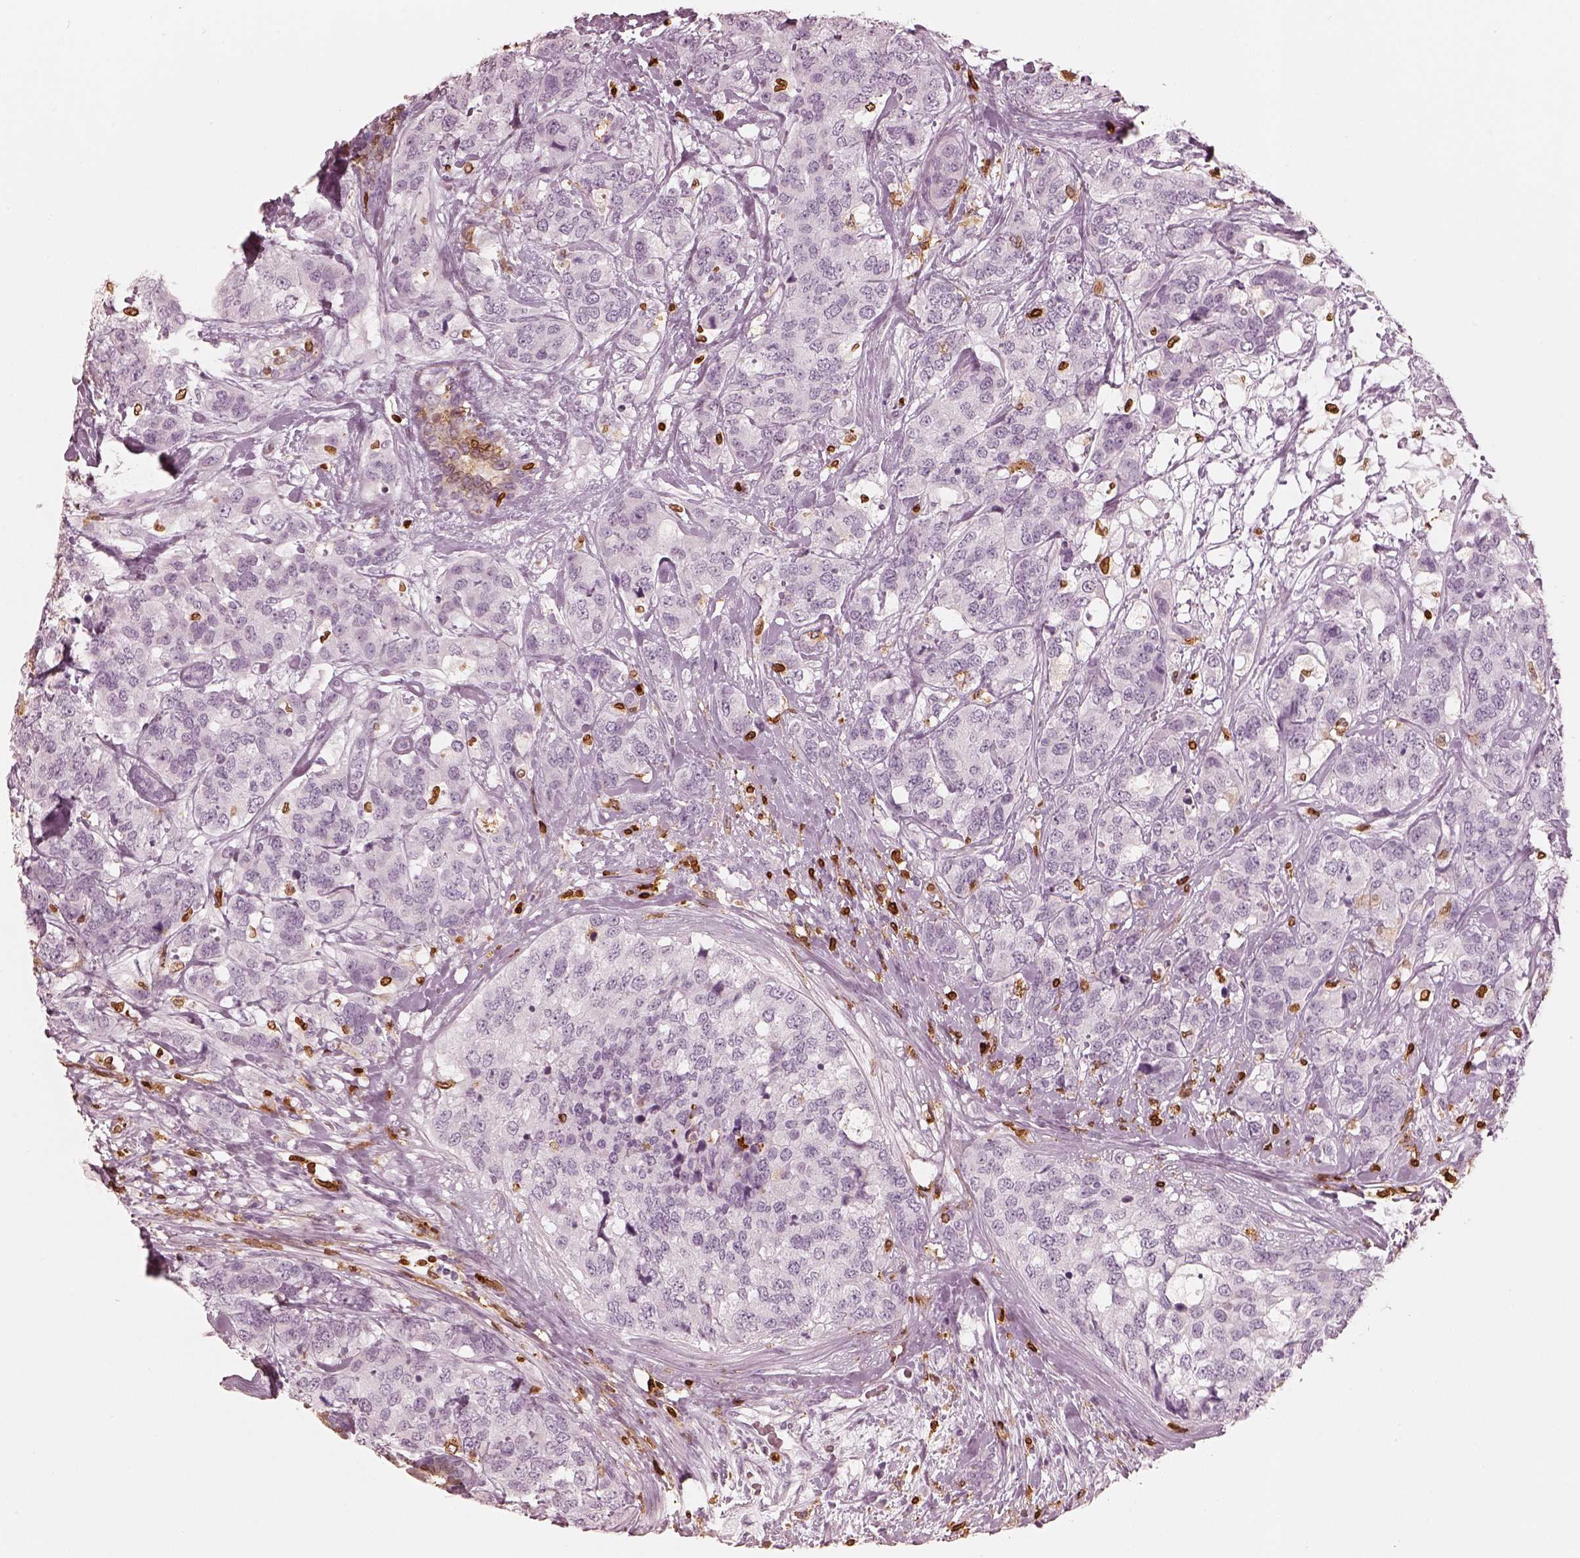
{"staining": {"intensity": "negative", "quantity": "none", "location": "none"}, "tissue": "breast cancer", "cell_type": "Tumor cells", "image_type": "cancer", "snomed": [{"axis": "morphology", "description": "Lobular carcinoma"}, {"axis": "topography", "description": "Breast"}], "caption": "Image shows no significant protein expression in tumor cells of lobular carcinoma (breast).", "gene": "ALOX5", "patient": {"sex": "female", "age": 59}}